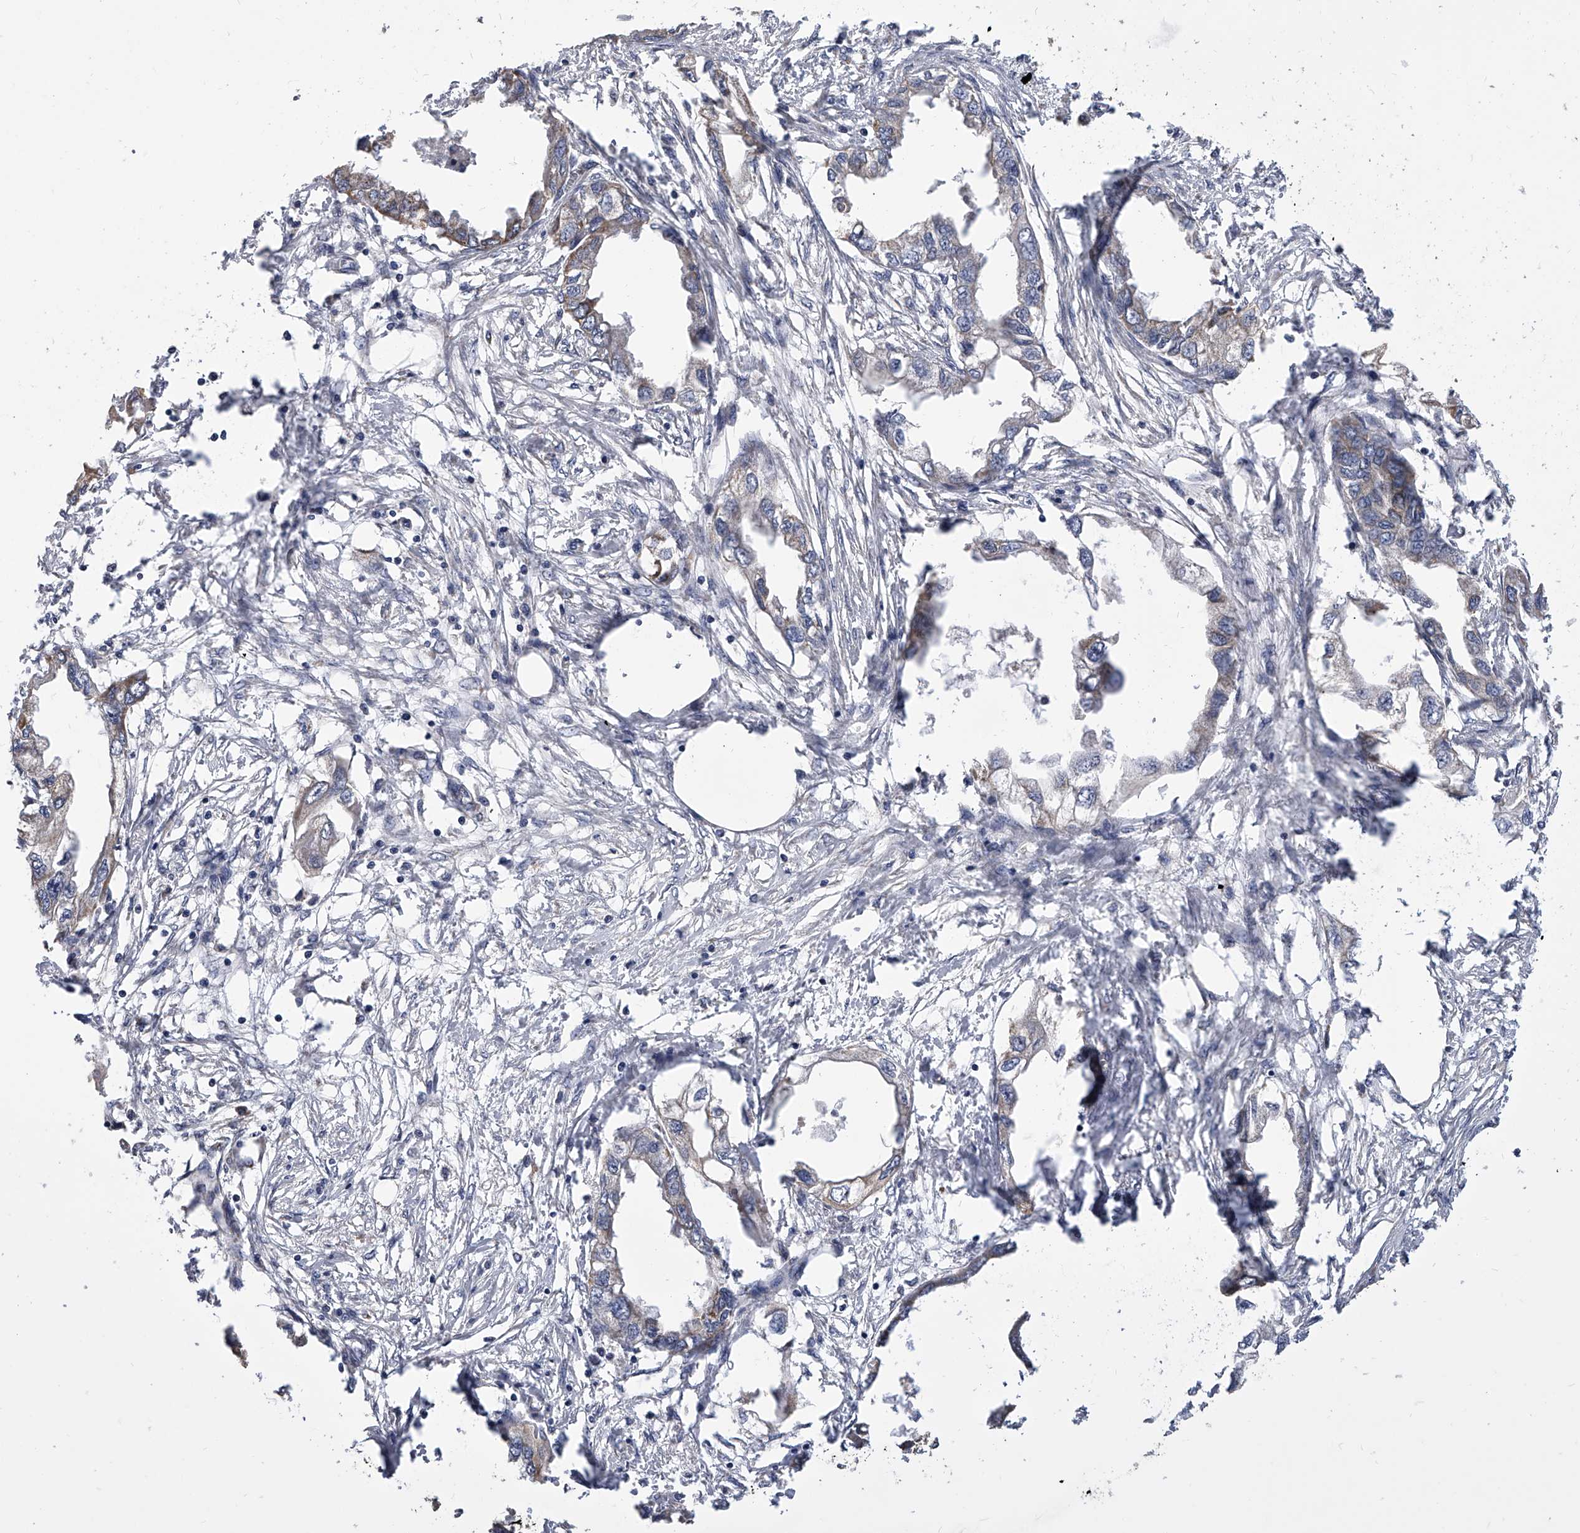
{"staining": {"intensity": "weak", "quantity": "<25%", "location": "cytoplasmic/membranous"}, "tissue": "endometrial cancer", "cell_type": "Tumor cells", "image_type": "cancer", "snomed": [{"axis": "morphology", "description": "Adenocarcinoma, NOS"}, {"axis": "morphology", "description": "Adenocarcinoma, metastatic, NOS"}, {"axis": "topography", "description": "Adipose tissue"}, {"axis": "topography", "description": "Endometrium"}], "caption": "Endometrial cancer (metastatic adenocarcinoma) was stained to show a protein in brown. There is no significant positivity in tumor cells.", "gene": "MRPL28", "patient": {"sex": "female", "age": 67}}